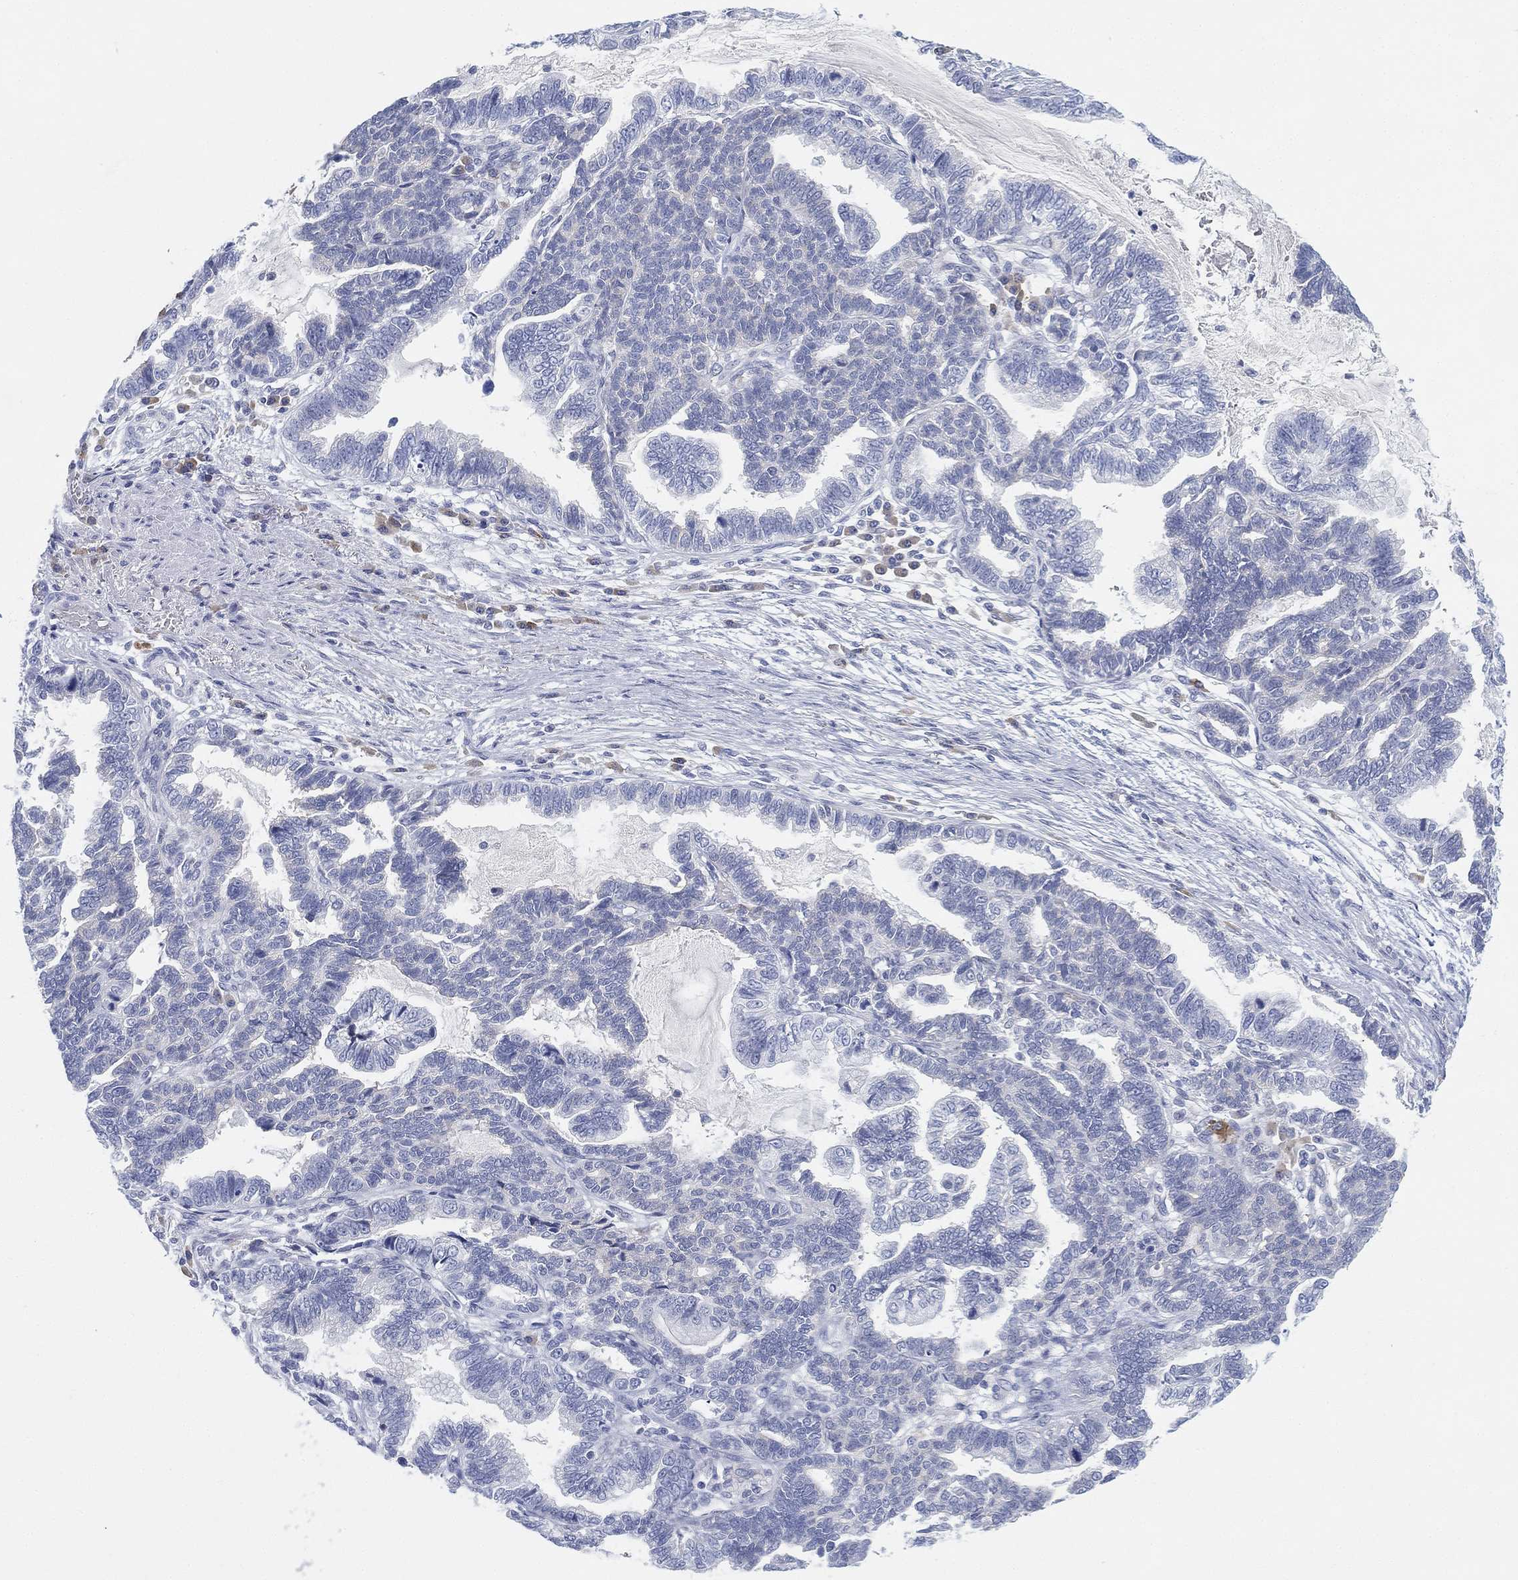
{"staining": {"intensity": "negative", "quantity": "none", "location": "none"}, "tissue": "stomach cancer", "cell_type": "Tumor cells", "image_type": "cancer", "snomed": [{"axis": "morphology", "description": "Adenocarcinoma, NOS"}, {"axis": "topography", "description": "Stomach"}], "caption": "Adenocarcinoma (stomach) was stained to show a protein in brown. There is no significant expression in tumor cells. The staining was performed using DAB to visualize the protein expression in brown, while the nuclei were stained in blue with hematoxylin (Magnification: 20x).", "gene": "GCNA", "patient": {"sex": "male", "age": 83}}